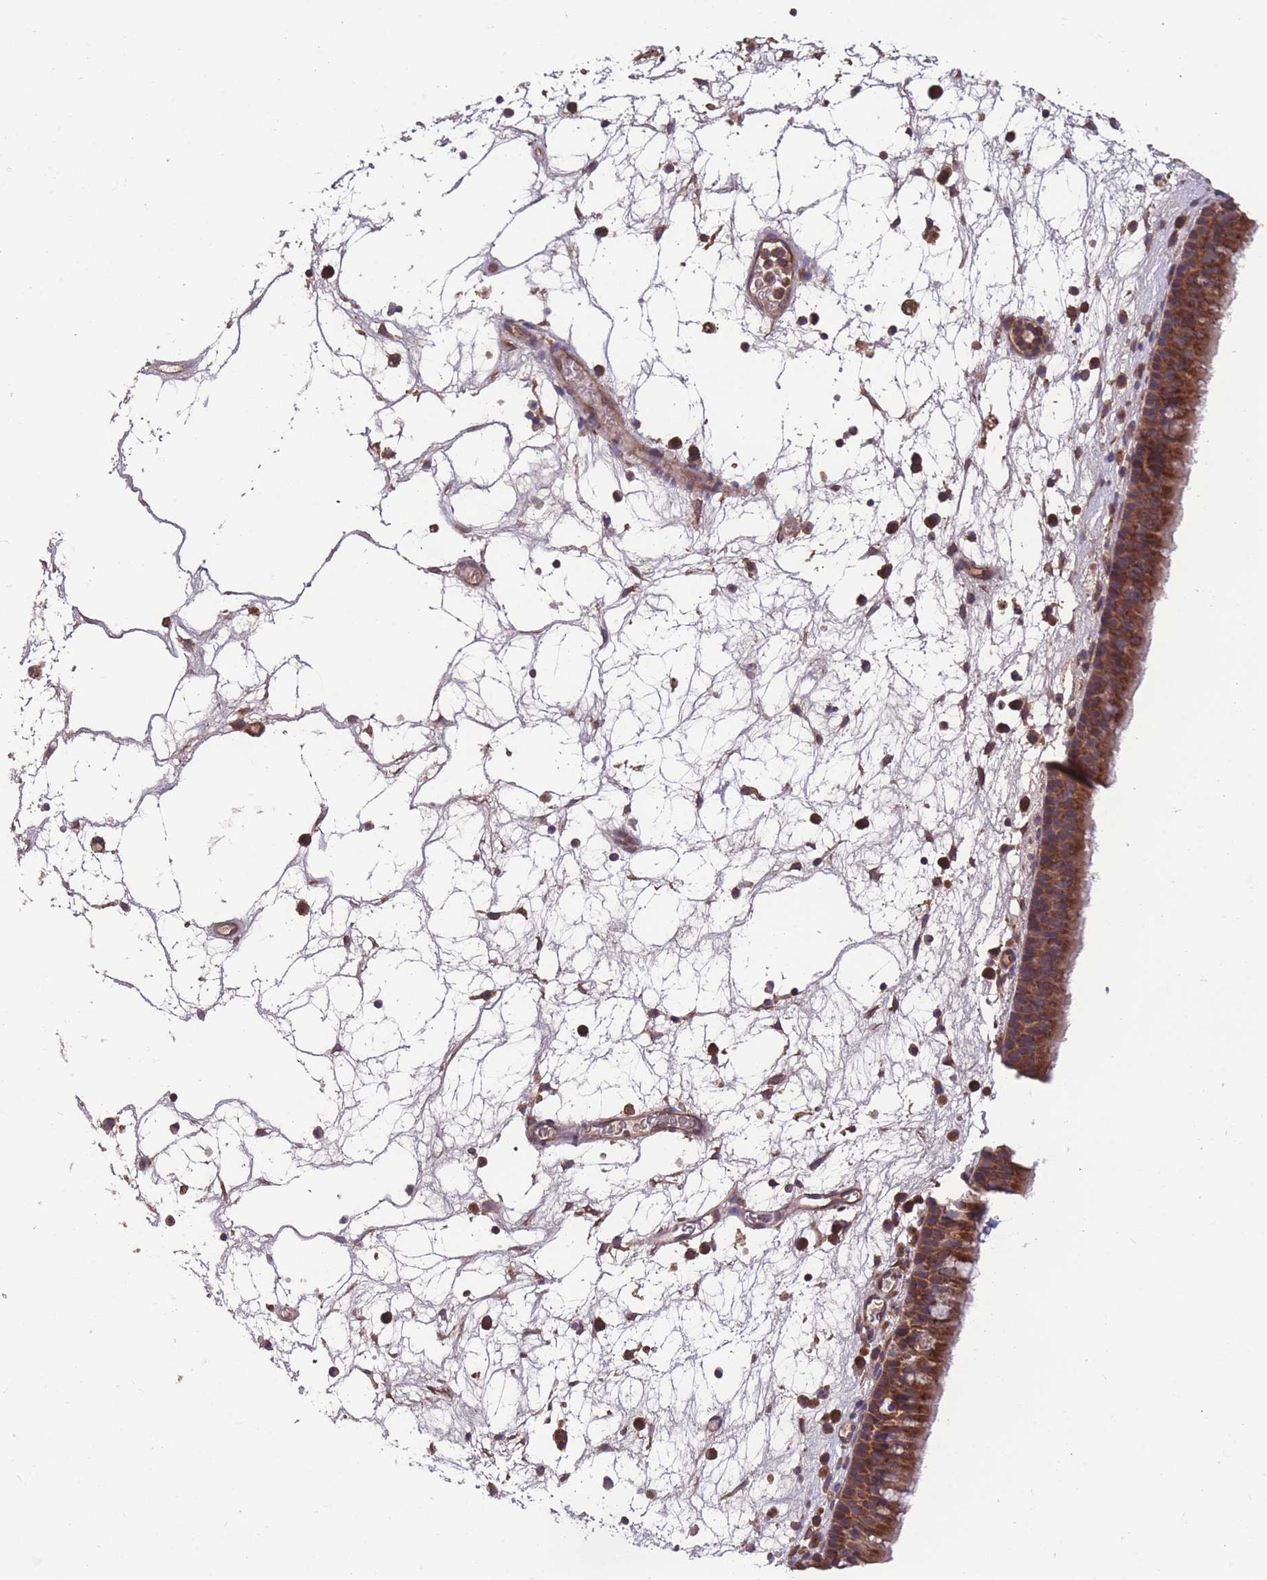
{"staining": {"intensity": "strong", "quantity": ">75%", "location": "cytoplasmic/membranous"}, "tissue": "nasopharynx", "cell_type": "Respiratory epithelial cells", "image_type": "normal", "snomed": [{"axis": "morphology", "description": "Normal tissue, NOS"}, {"axis": "morphology", "description": "Inflammation, NOS"}, {"axis": "morphology", "description": "Malignant melanoma, Metastatic site"}, {"axis": "topography", "description": "Nasopharynx"}], "caption": "Protein expression by immunohistochemistry (IHC) exhibits strong cytoplasmic/membranous positivity in about >75% of respiratory epithelial cells in unremarkable nasopharynx.", "gene": "ZPR1", "patient": {"sex": "male", "age": 70}}